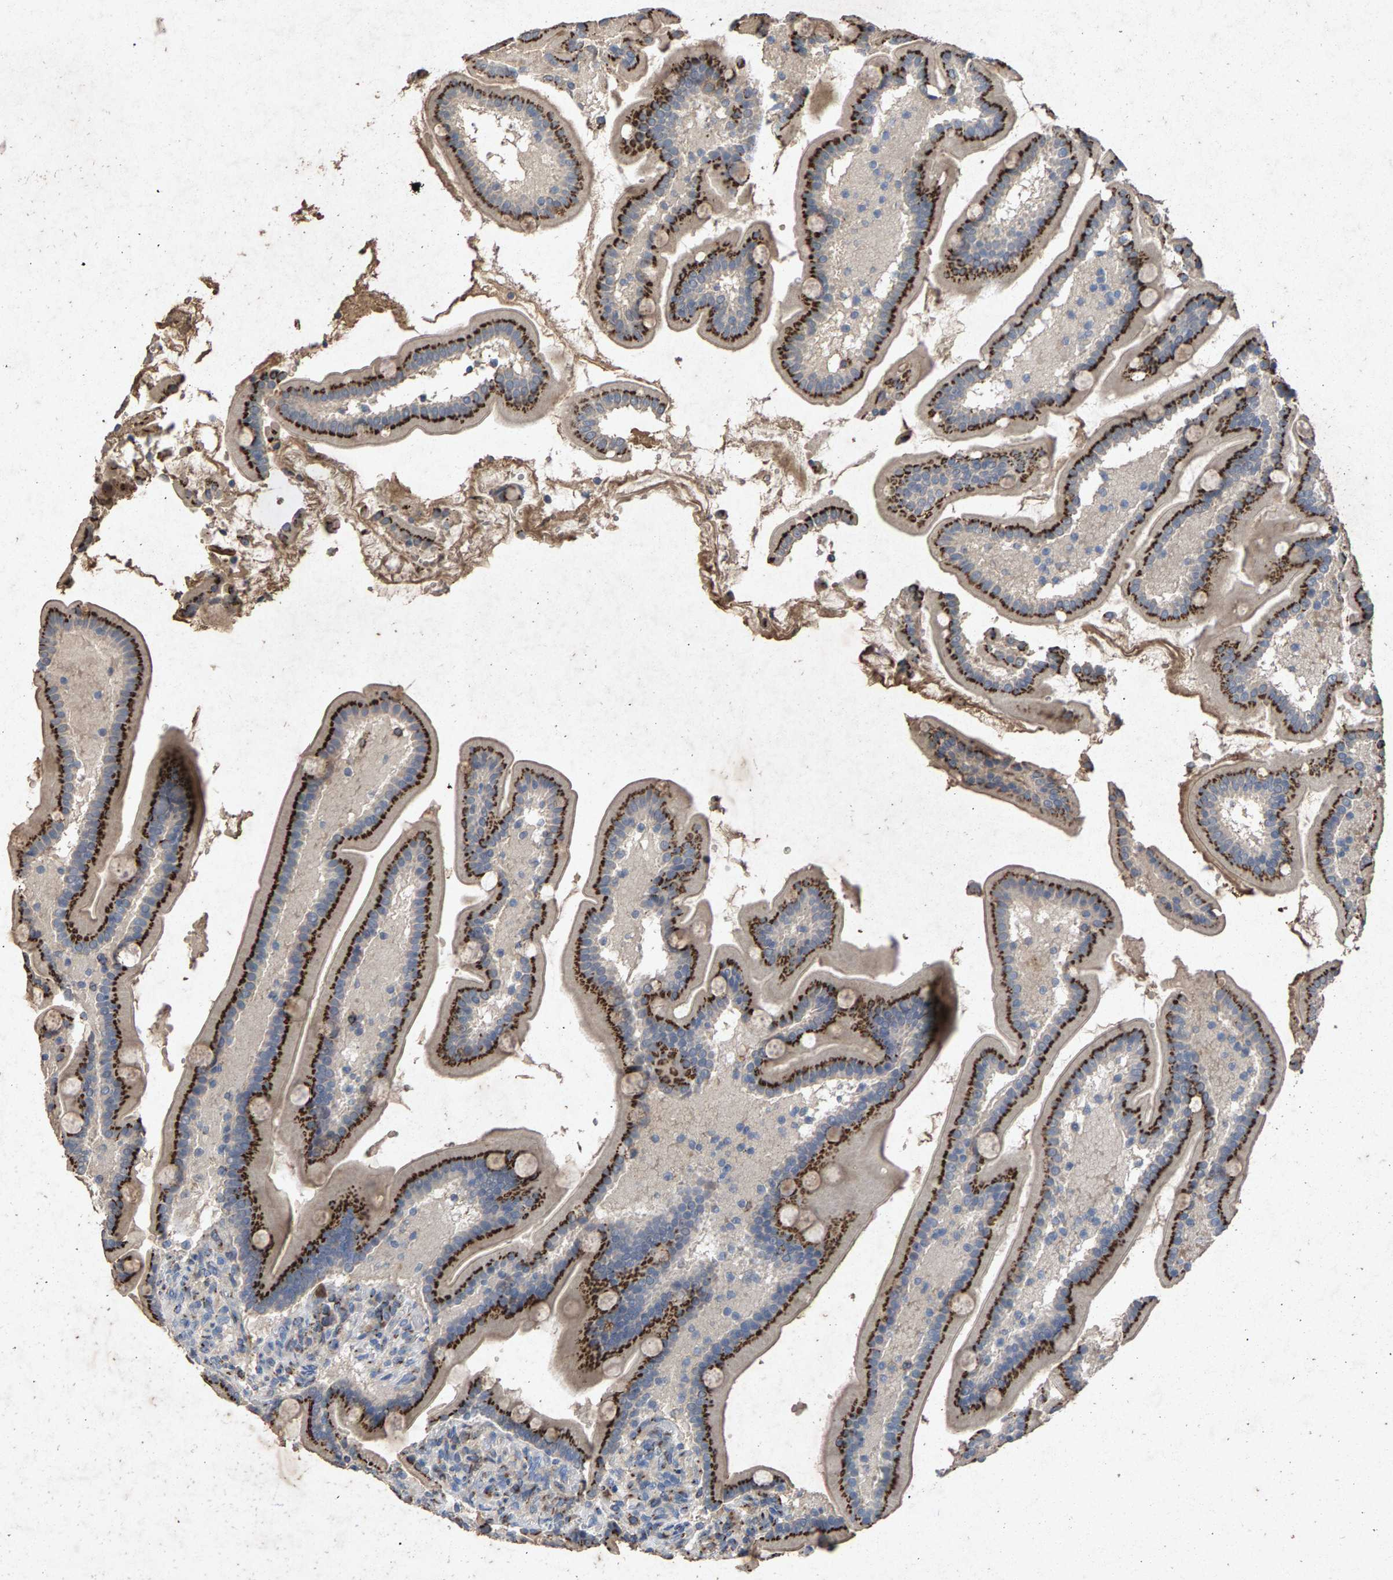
{"staining": {"intensity": "strong", "quantity": ">75%", "location": "cytoplasmic/membranous"}, "tissue": "duodenum", "cell_type": "Glandular cells", "image_type": "normal", "snomed": [{"axis": "morphology", "description": "Normal tissue, NOS"}, {"axis": "topography", "description": "Duodenum"}], "caption": "Immunohistochemistry (IHC) image of benign duodenum: human duodenum stained using IHC reveals high levels of strong protein expression localized specifically in the cytoplasmic/membranous of glandular cells, appearing as a cytoplasmic/membranous brown color.", "gene": "MAN2A1", "patient": {"sex": "male", "age": 54}}